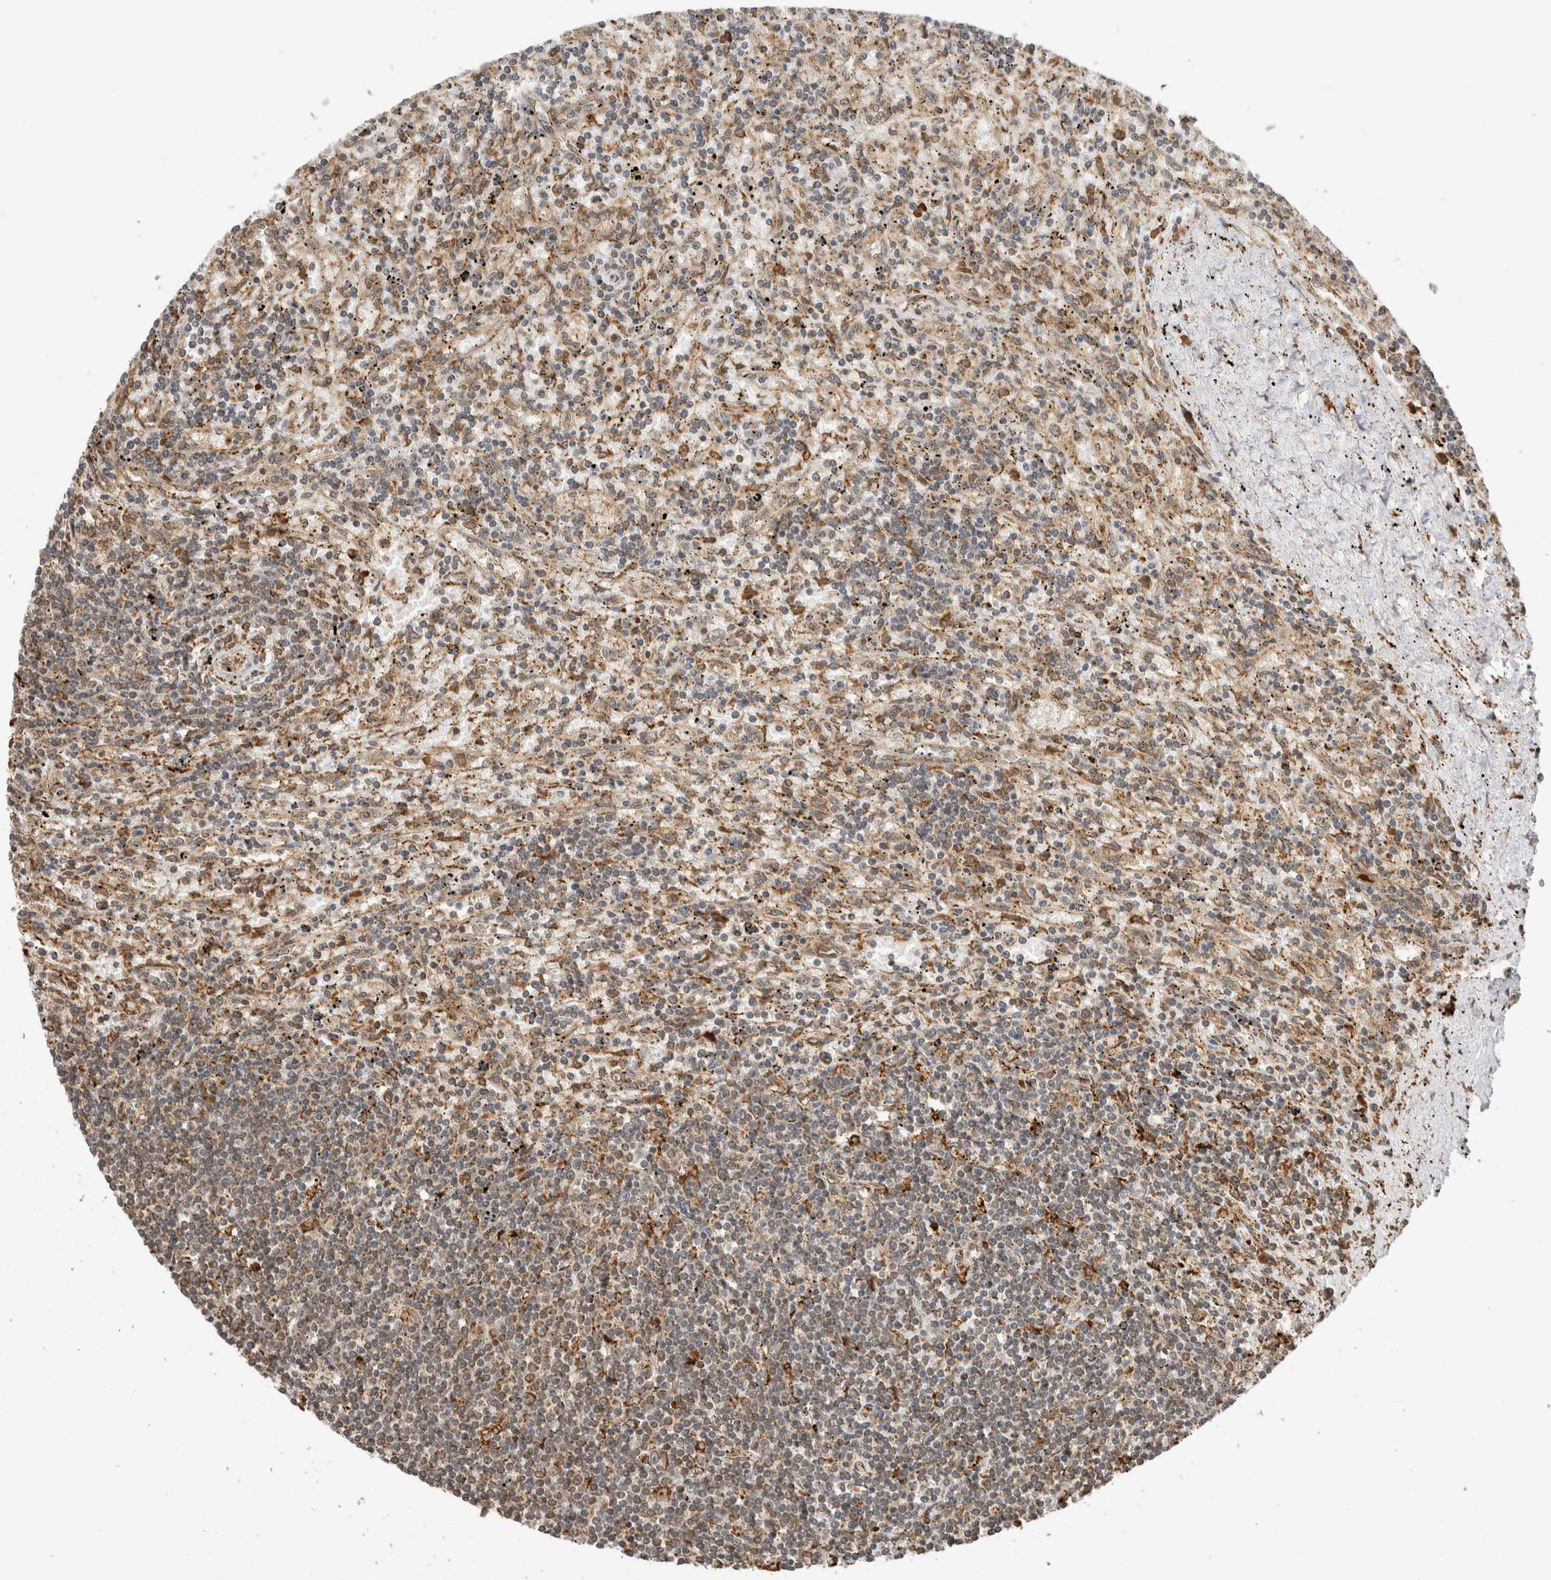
{"staining": {"intensity": "negative", "quantity": "none", "location": "none"}, "tissue": "lymphoma", "cell_type": "Tumor cells", "image_type": "cancer", "snomed": [{"axis": "morphology", "description": "Malignant lymphoma, non-Hodgkin's type, Low grade"}, {"axis": "topography", "description": "Spleen"}], "caption": "A high-resolution photomicrograph shows immunohistochemistry (IHC) staining of malignant lymphoma, non-Hodgkin's type (low-grade), which displays no significant expression in tumor cells.", "gene": "MS4A7", "patient": {"sex": "male", "age": 76}}